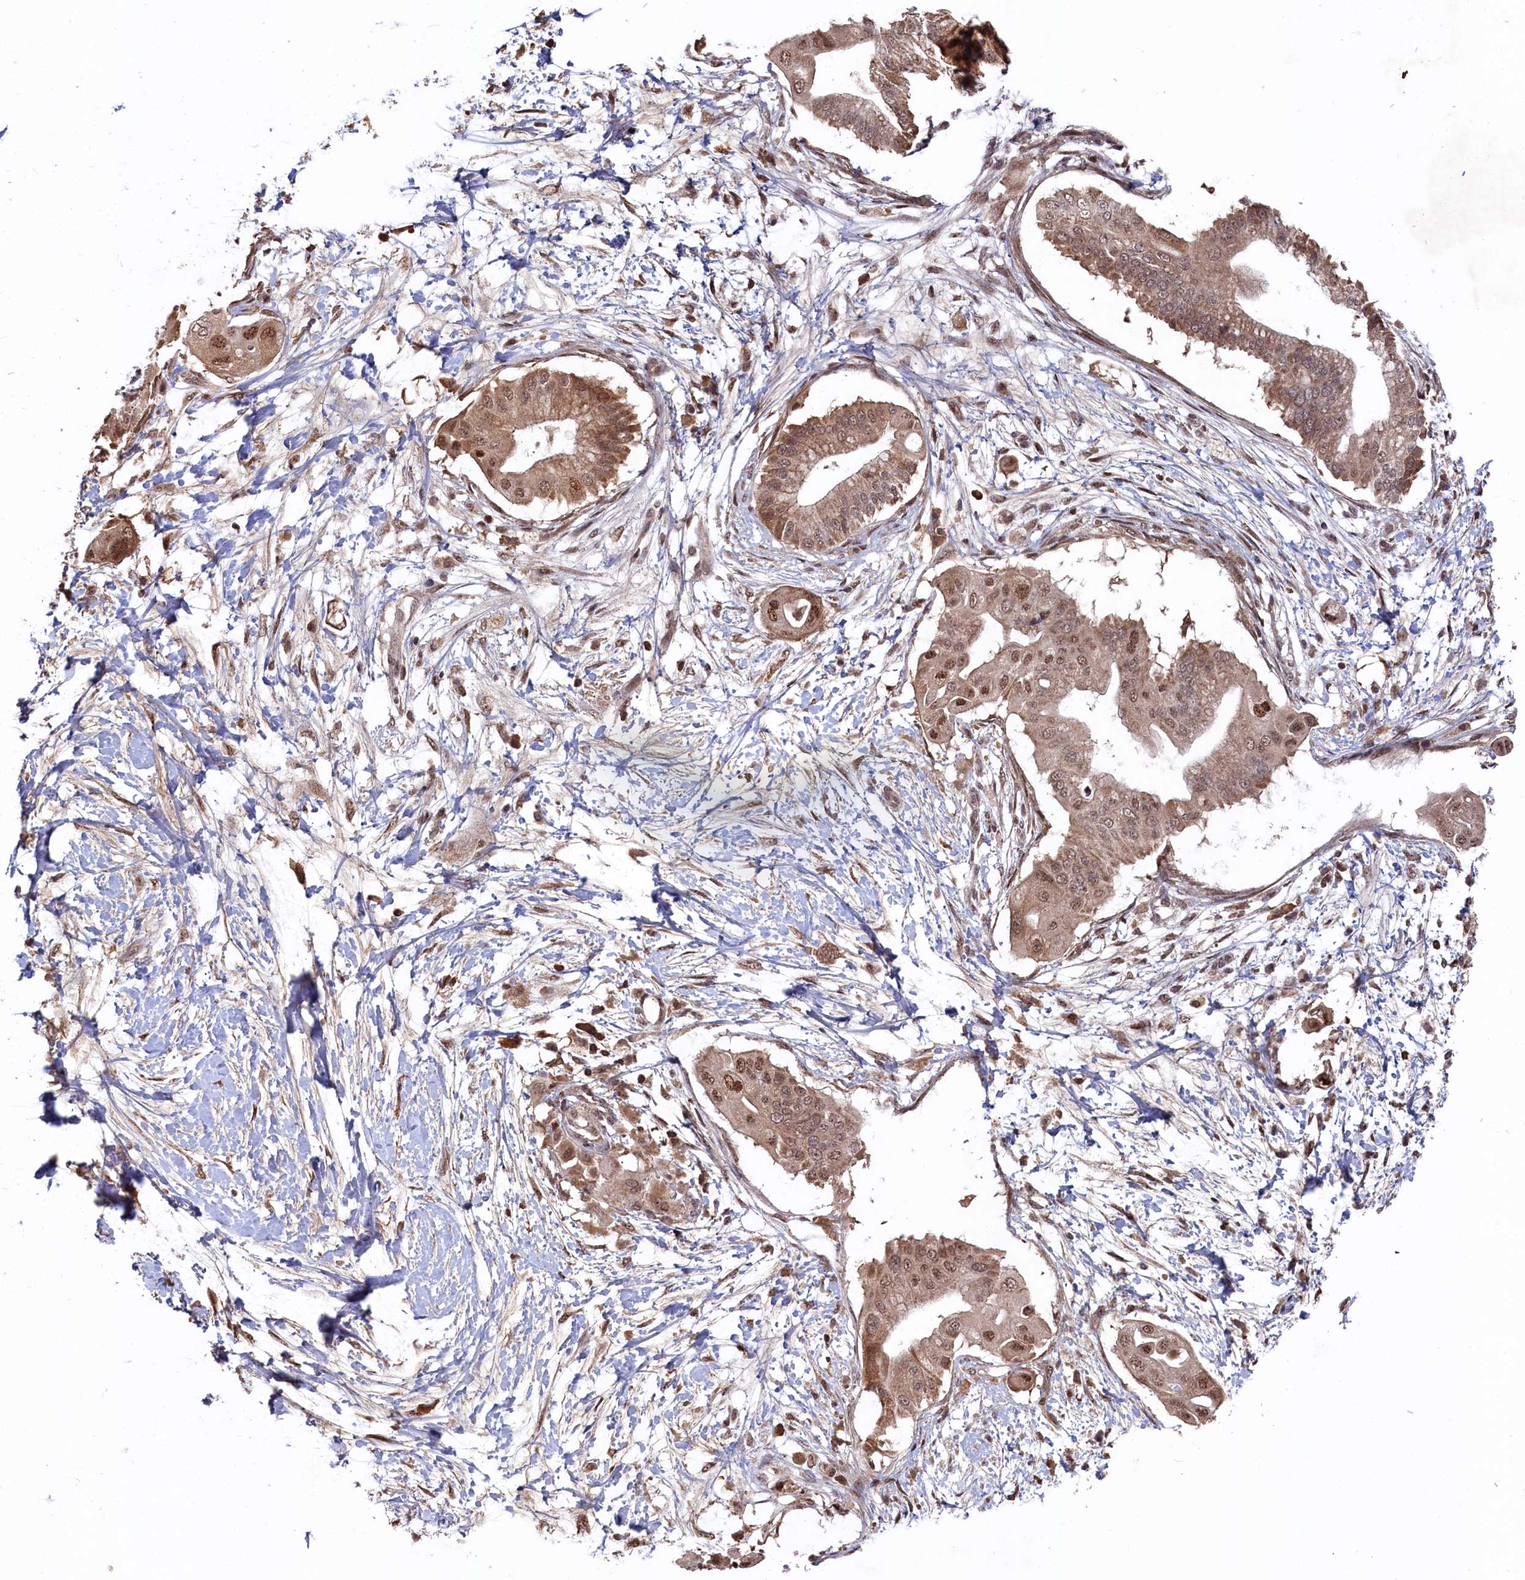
{"staining": {"intensity": "moderate", "quantity": ">75%", "location": "cytoplasmic/membranous,nuclear"}, "tissue": "pancreatic cancer", "cell_type": "Tumor cells", "image_type": "cancer", "snomed": [{"axis": "morphology", "description": "Adenocarcinoma, NOS"}, {"axis": "topography", "description": "Pancreas"}], "caption": "Immunohistochemistry (DAB (3,3'-diaminobenzidine)) staining of human pancreatic cancer (adenocarcinoma) shows moderate cytoplasmic/membranous and nuclear protein expression in approximately >75% of tumor cells.", "gene": "CLPX", "patient": {"sex": "male", "age": 68}}